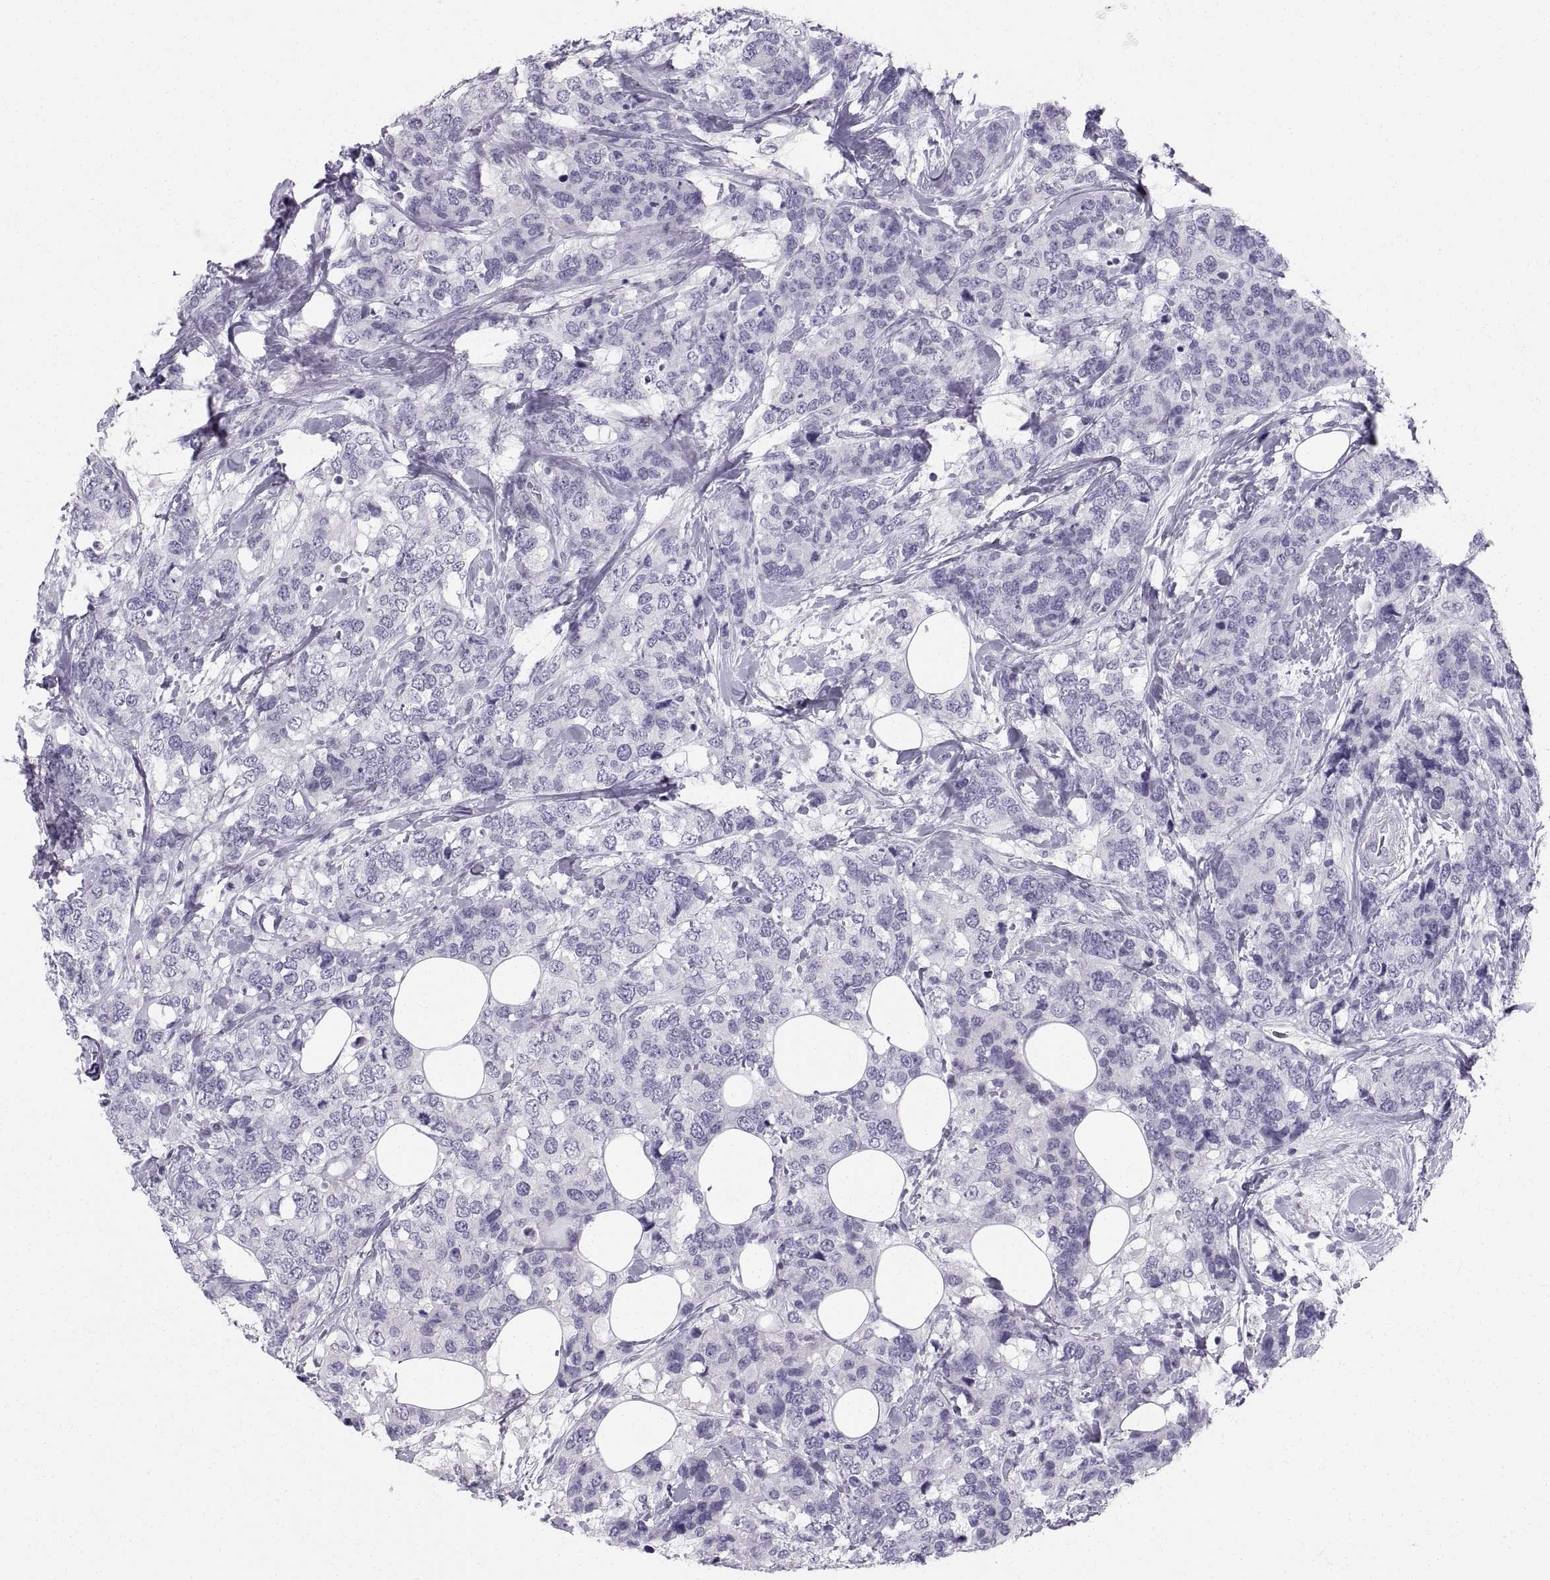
{"staining": {"intensity": "negative", "quantity": "none", "location": "none"}, "tissue": "breast cancer", "cell_type": "Tumor cells", "image_type": "cancer", "snomed": [{"axis": "morphology", "description": "Lobular carcinoma"}, {"axis": "topography", "description": "Breast"}], "caption": "High magnification brightfield microscopy of breast cancer stained with DAB (brown) and counterstained with hematoxylin (blue): tumor cells show no significant positivity.", "gene": "SLC22A6", "patient": {"sex": "female", "age": 59}}